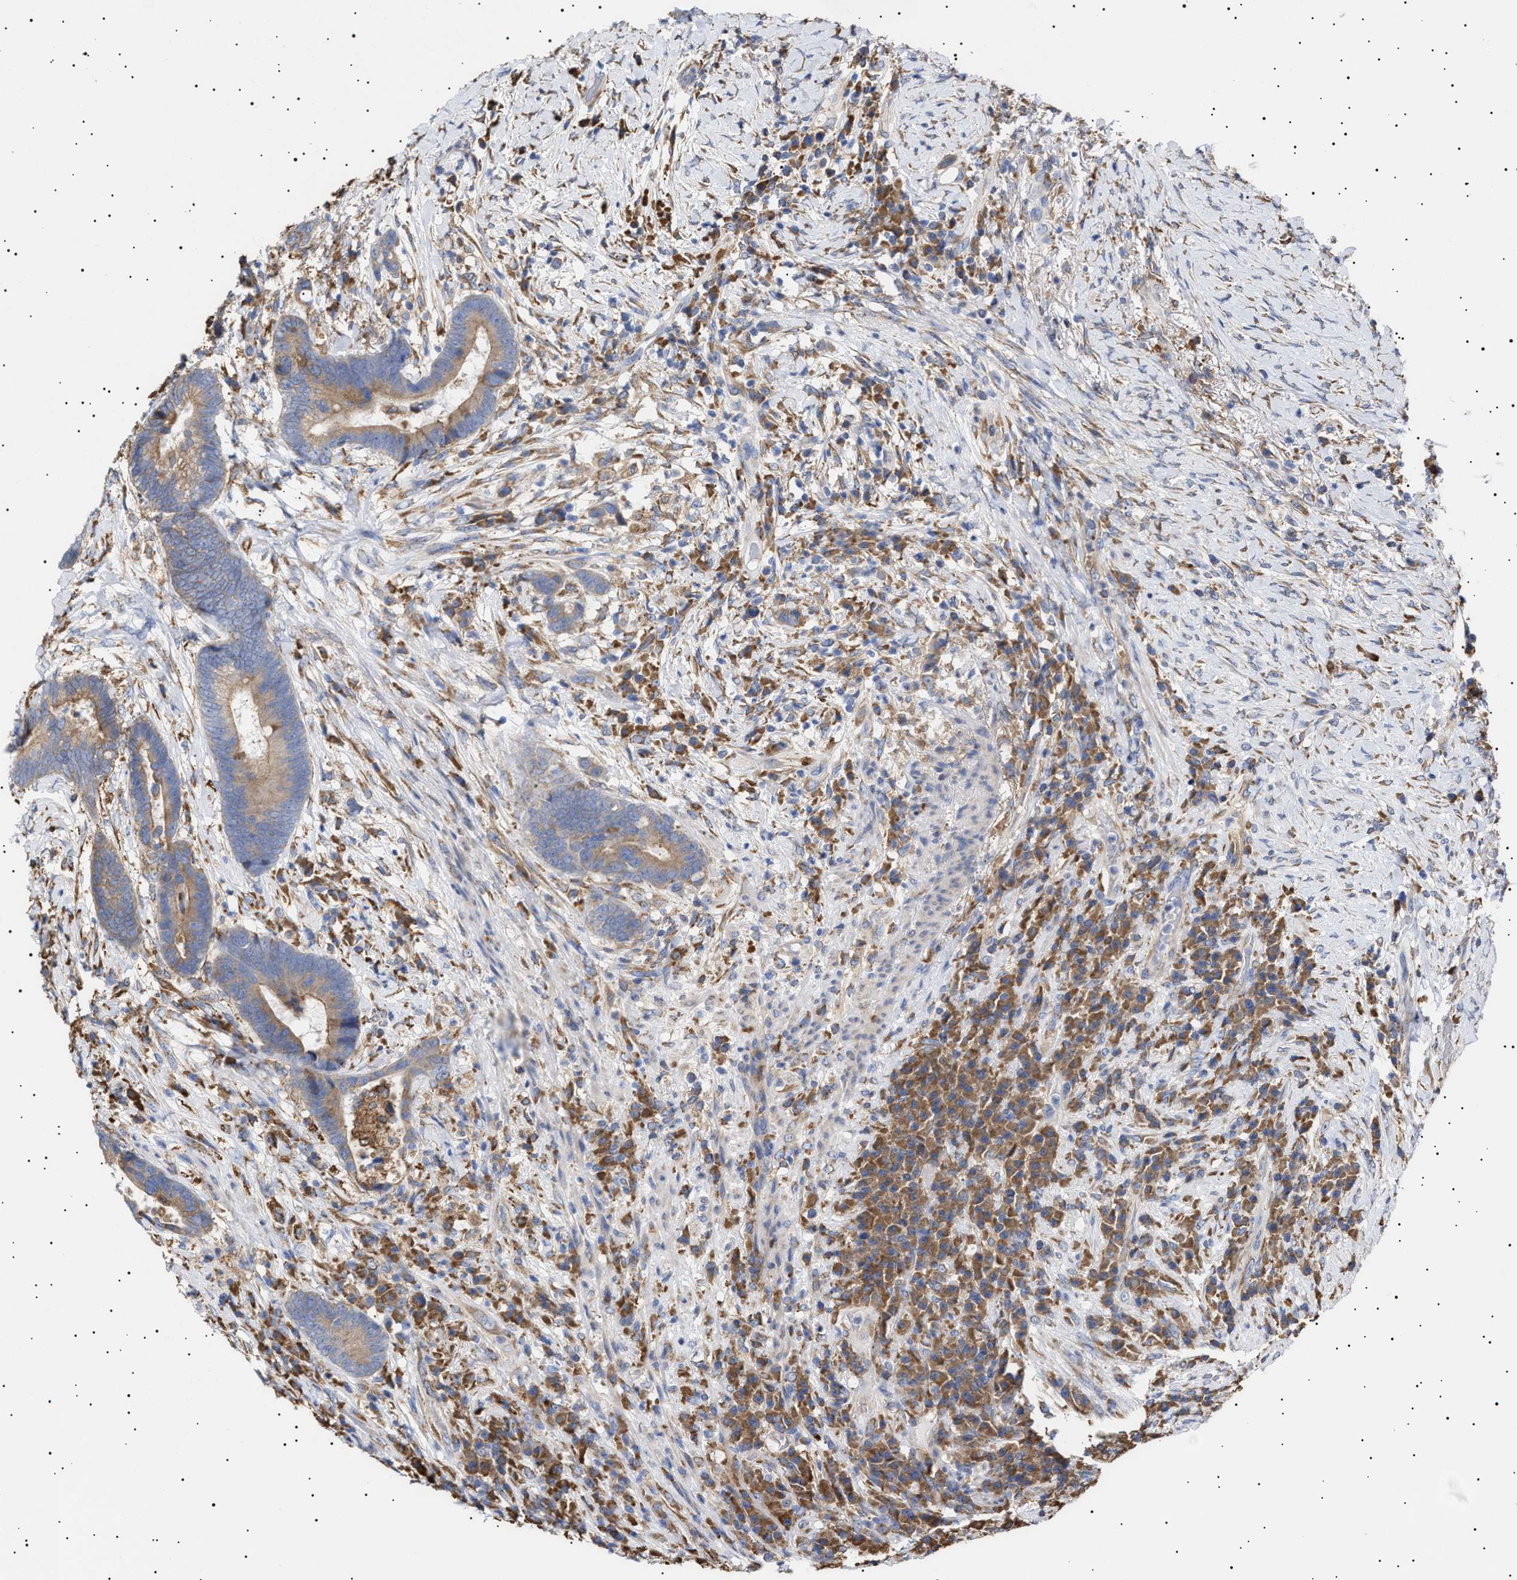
{"staining": {"intensity": "moderate", "quantity": ">75%", "location": "cytoplasmic/membranous"}, "tissue": "colorectal cancer", "cell_type": "Tumor cells", "image_type": "cancer", "snomed": [{"axis": "morphology", "description": "Adenocarcinoma, NOS"}, {"axis": "topography", "description": "Rectum"}], "caption": "Human adenocarcinoma (colorectal) stained with a brown dye shows moderate cytoplasmic/membranous positive expression in approximately >75% of tumor cells.", "gene": "ERCC6L2", "patient": {"sex": "female", "age": 89}}